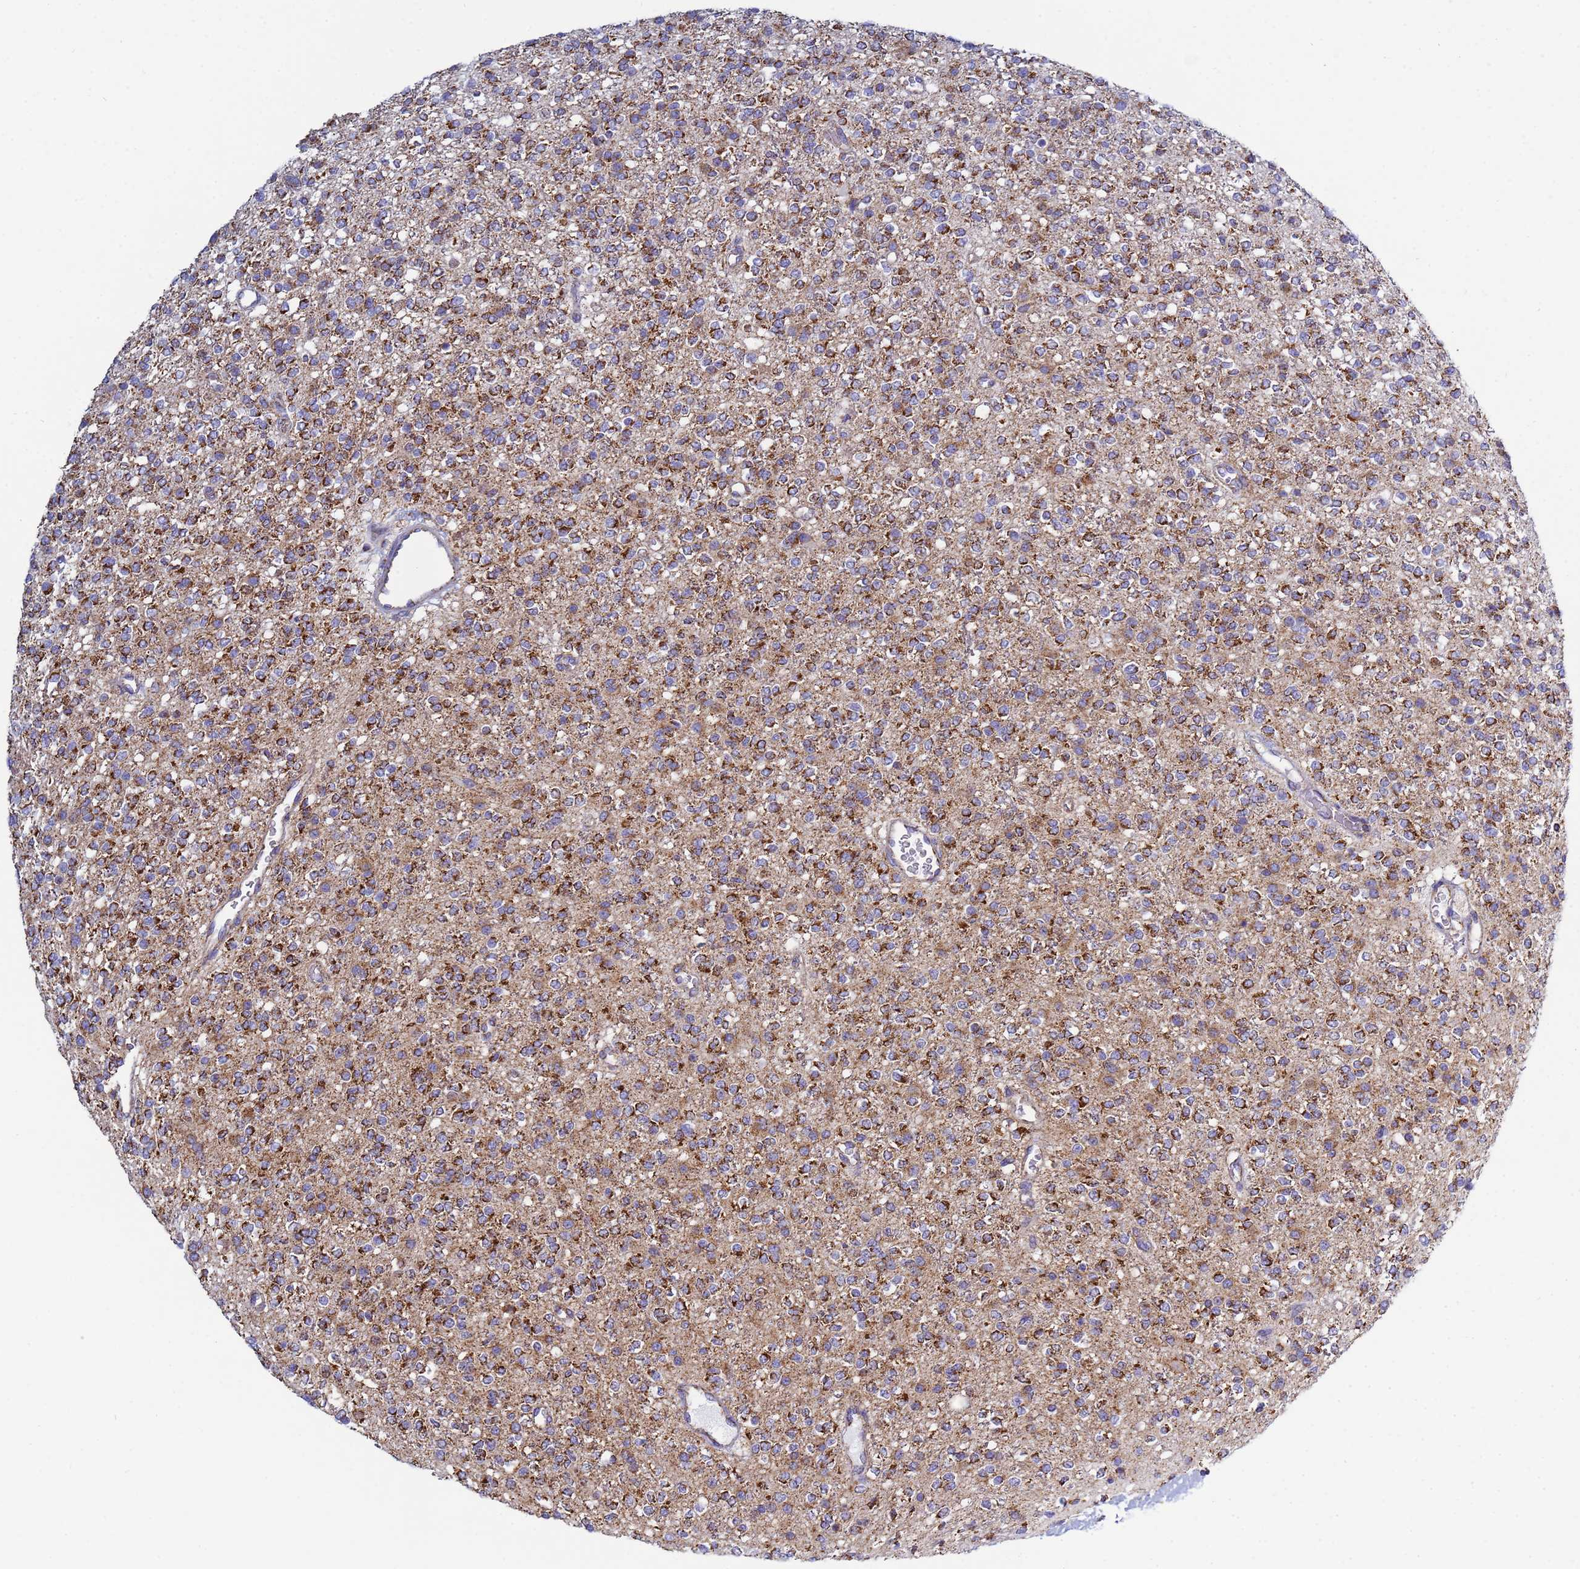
{"staining": {"intensity": "strong", "quantity": ">75%", "location": "cytoplasmic/membranous"}, "tissue": "glioma", "cell_type": "Tumor cells", "image_type": "cancer", "snomed": [{"axis": "morphology", "description": "Glioma, malignant, High grade"}, {"axis": "topography", "description": "Brain"}], "caption": "Glioma stained with DAB immunohistochemistry displays high levels of strong cytoplasmic/membranous positivity in approximately >75% of tumor cells.", "gene": "COQ4", "patient": {"sex": "male", "age": 34}}